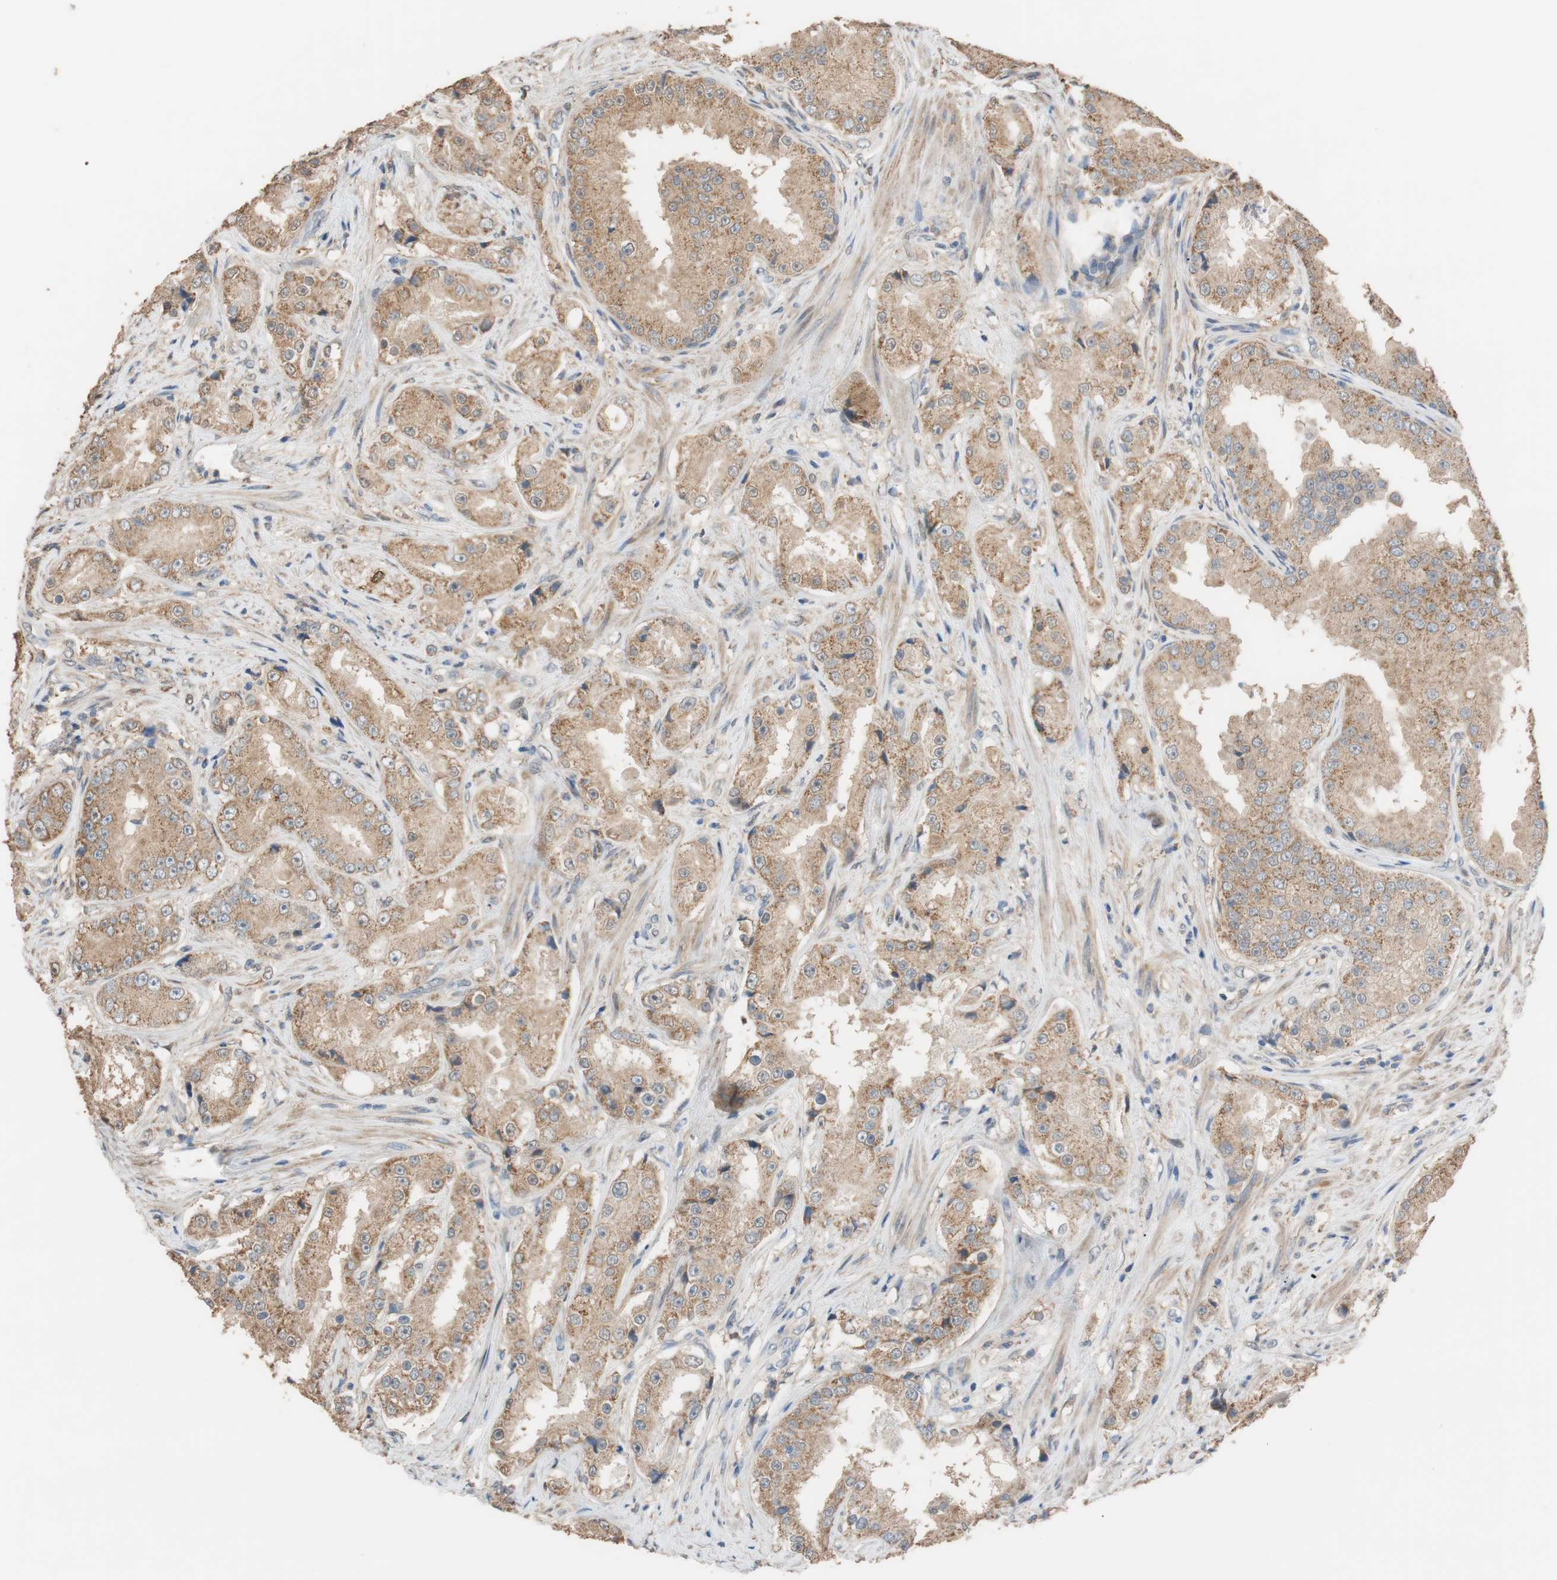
{"staining": {"intensity": "moderate", "quantity": ">75%", "location": "cytoplasmic/membranous"}, "tissue": "prostate cancer", "cell_type": "Tumor cells", "image_type": "cancer", "snomed": [{"axis": "morphology", "description": "Adenocarcinoma, High grade"}, {"axis": "topography", "description": "Prostate"}], "caption": "This is an image of immunohistochemistry (IHC) staining of prostate cancer, which shows moderate staining in the cytoplasmic/membranous of tumor cells.", "gene": "ALDH1A2", "patient": {"sex": "male", "age": 73}}